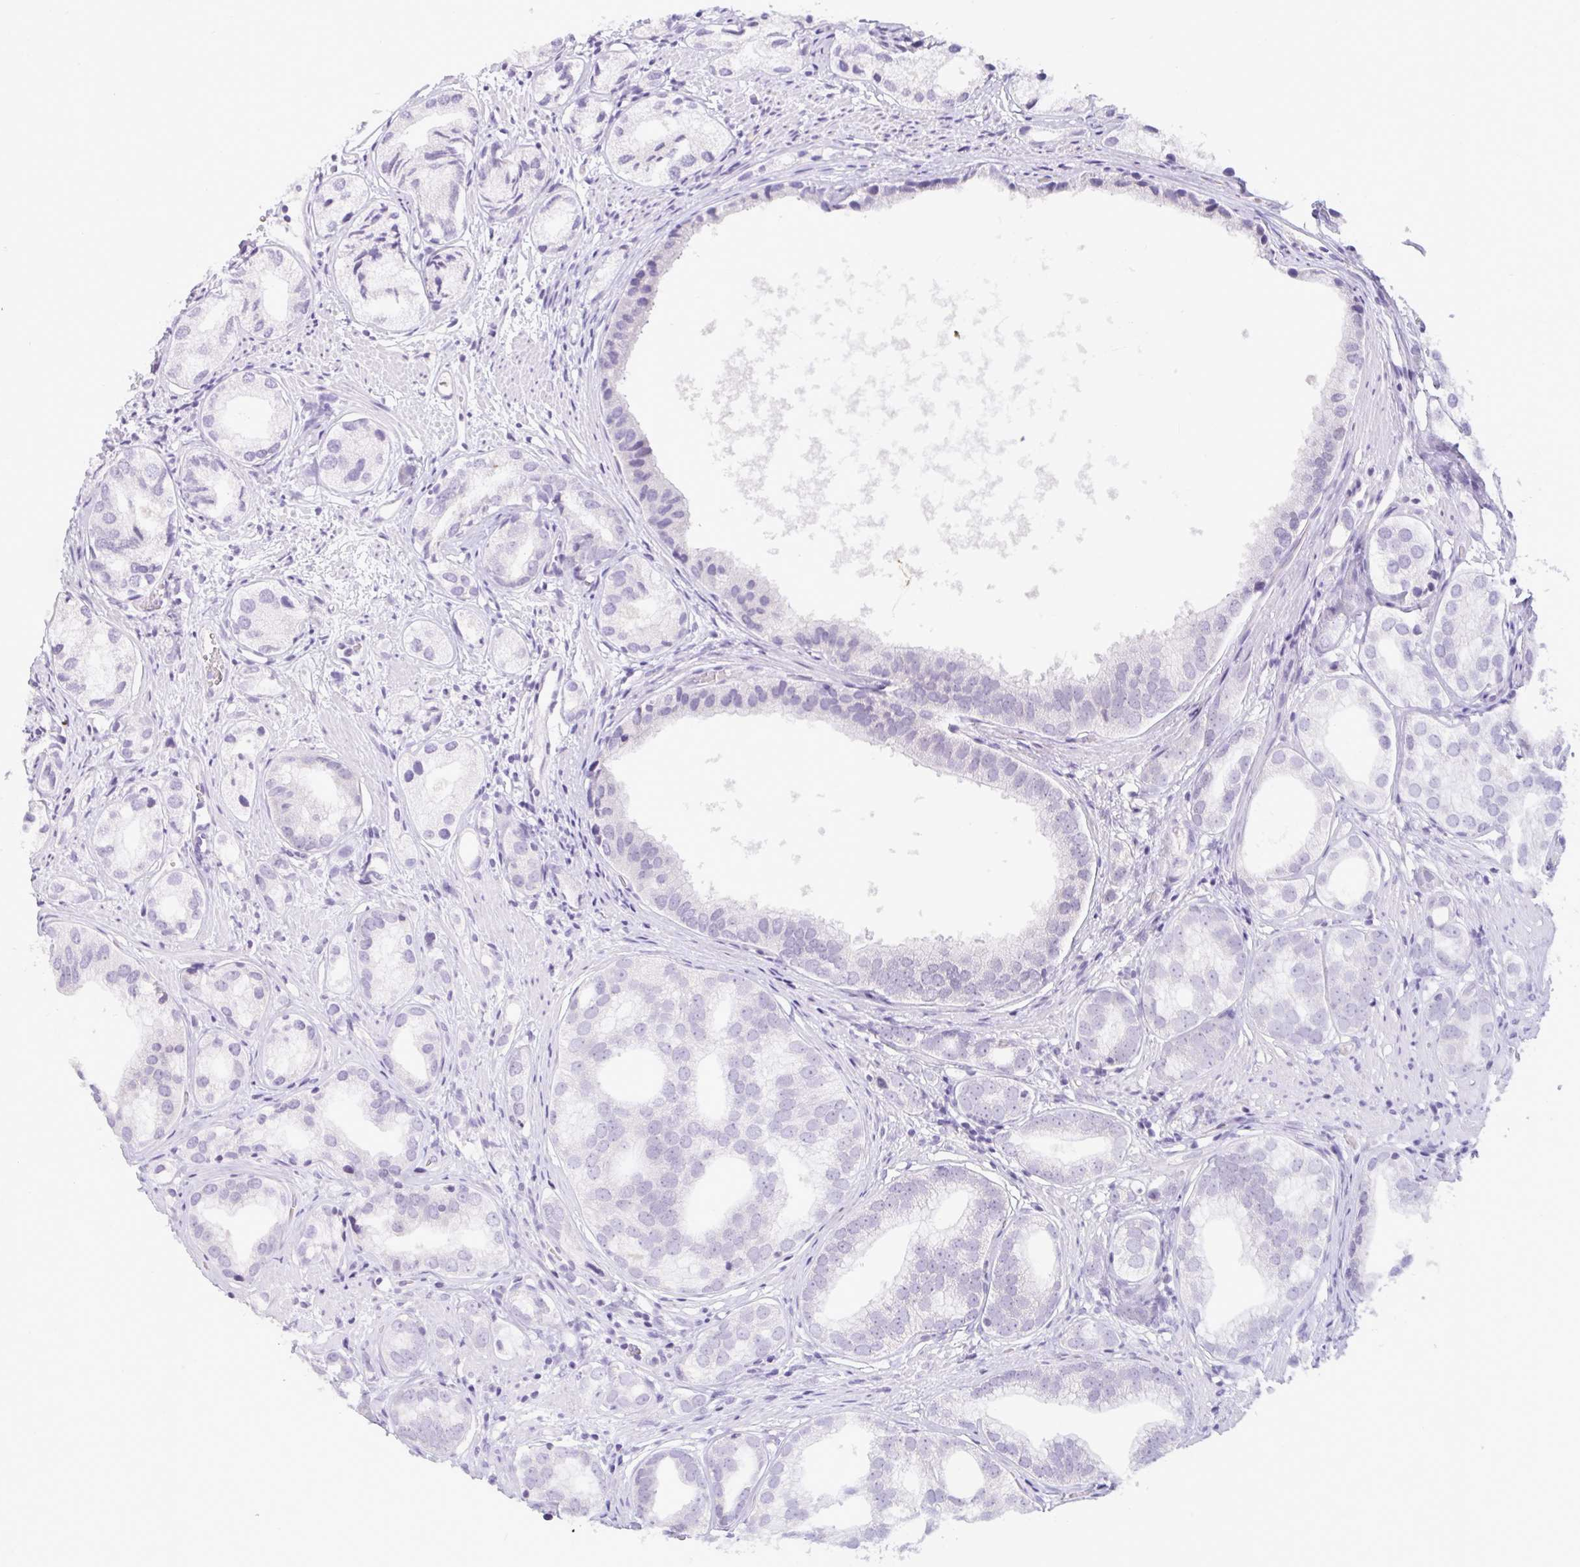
{"staining": {"intensity": "negative", "quantity": "none", "location": "none"}, "tissue": "prostate cancer", "cell_type": "Tumor cells", "image_type": "cancer", "snomed": [{"axis": "morphology", "description": "Adenocarcinoma, High grade"}, {"axis": "topography", "description": "Prostate"}], "caption": "Prostate cancer was stained to show a protein in brown. There is no significant staining in tumor cells.", "gene": "CTSE", "patient": {"sex": "male", "age": 82}}